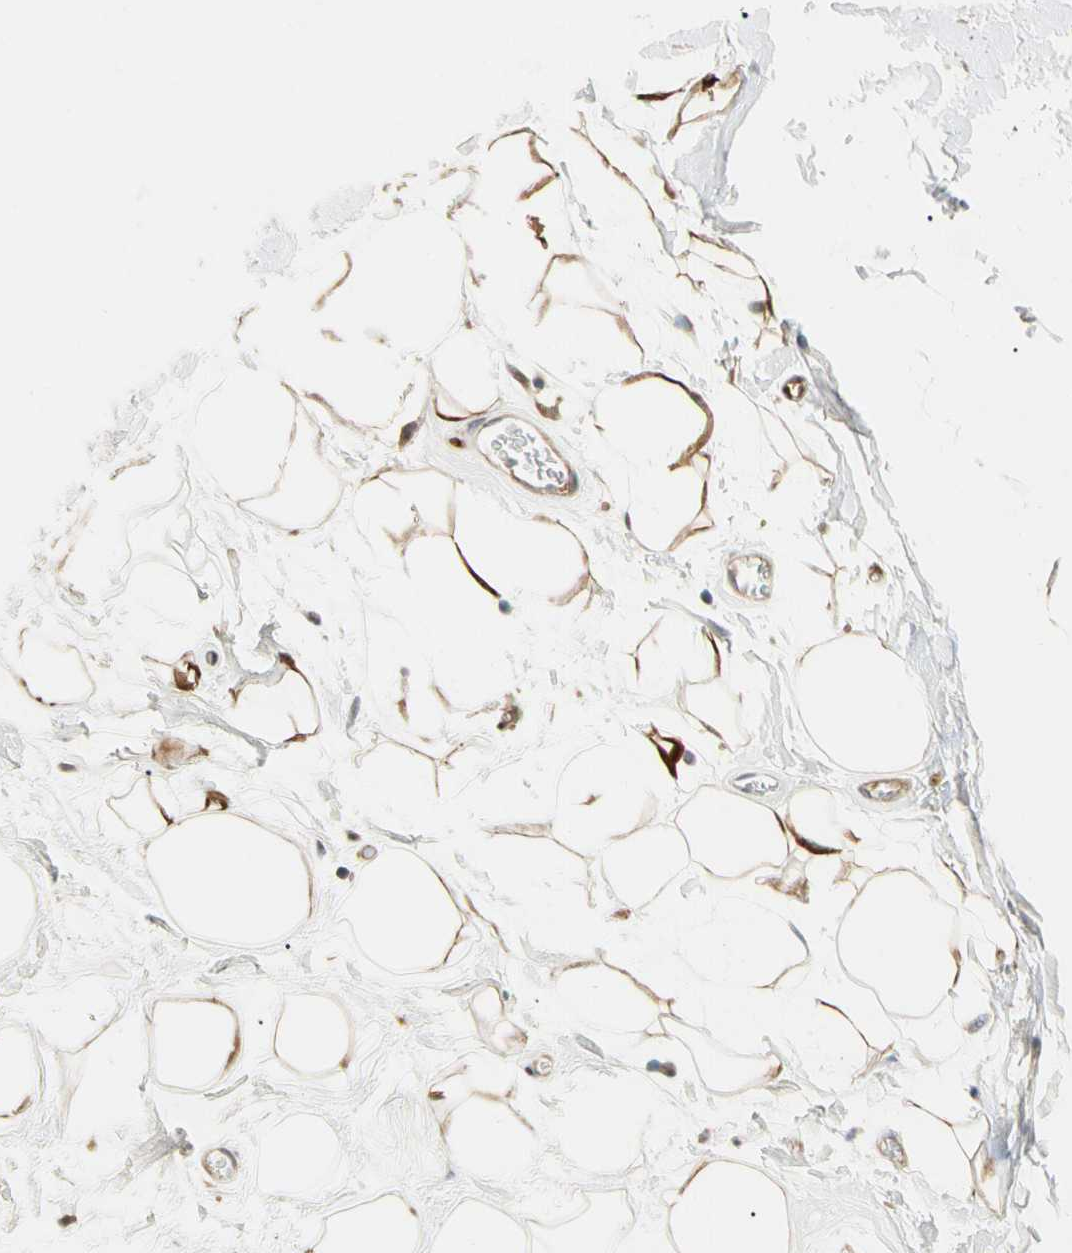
{"staining": {"intensity": "strong", "quantity": "25%-75%", "location": "cytoplasmic/membranous"}, "tissue": "adipose tissue", "cell_type": "Adipocytes", "image_type": "normal", "snomed": [{"axis": "morphology", "description": "Normal tissue, NOS"}, {"axis": "topography", "description": "Soft tissue"}], "caption": "Adipose tissue was stained to show a protein in brown. There is high levels of strong cytoplasmic/membranous staining in about 25%-75% of adipocytes. Ihc stains the protein of interest in brown and the nuclei are stained blue.", "gene": "GATD1", "patient": {"sex": "male", "age": 72}}